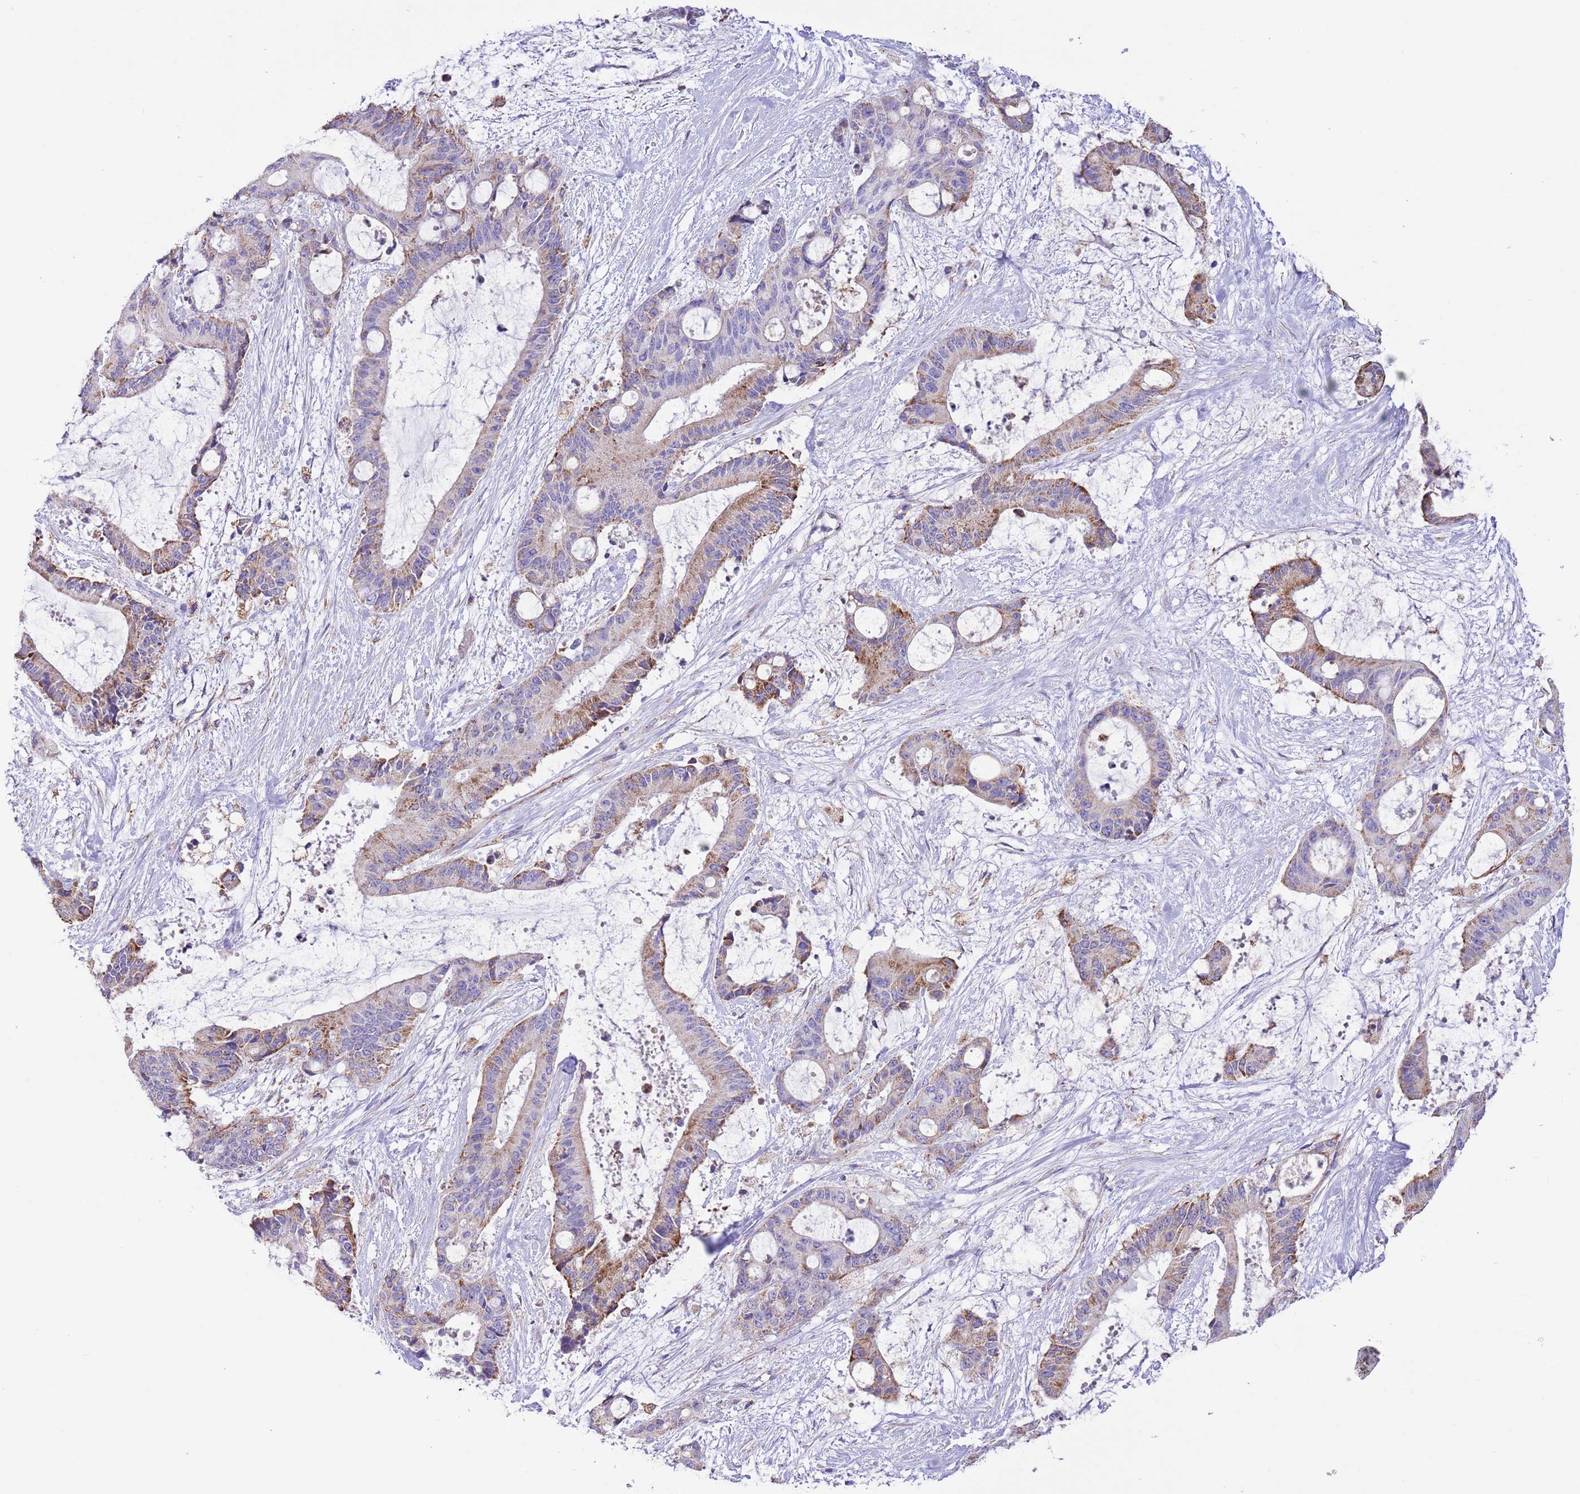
{"staining": {"intensity": "moderate", "quantity": "<25%", "location": "cytoplasmic/membranous"}, "tissue": "liver cancer", "cell_type": "Tumor cells", "image_type": "cancer", "snomed": [{"axis": "morphology", "description": "Normal tissue, NOS"}, {"axis": "morphology", "description": "Cholangiocarcinoma"}, {"axis": "topography", "description": "Liver"}, {"axis": "topography", "description": "Peripheral nerve tissue"}], "caption": "Immunohistochemical staining of liver cancer reveals low levels of moderate cytoplasmic/membranous protein expression in about <25% of tumor cells.", "gene": "SS18L2", "patient": {"sex": "female", "age": 73}}